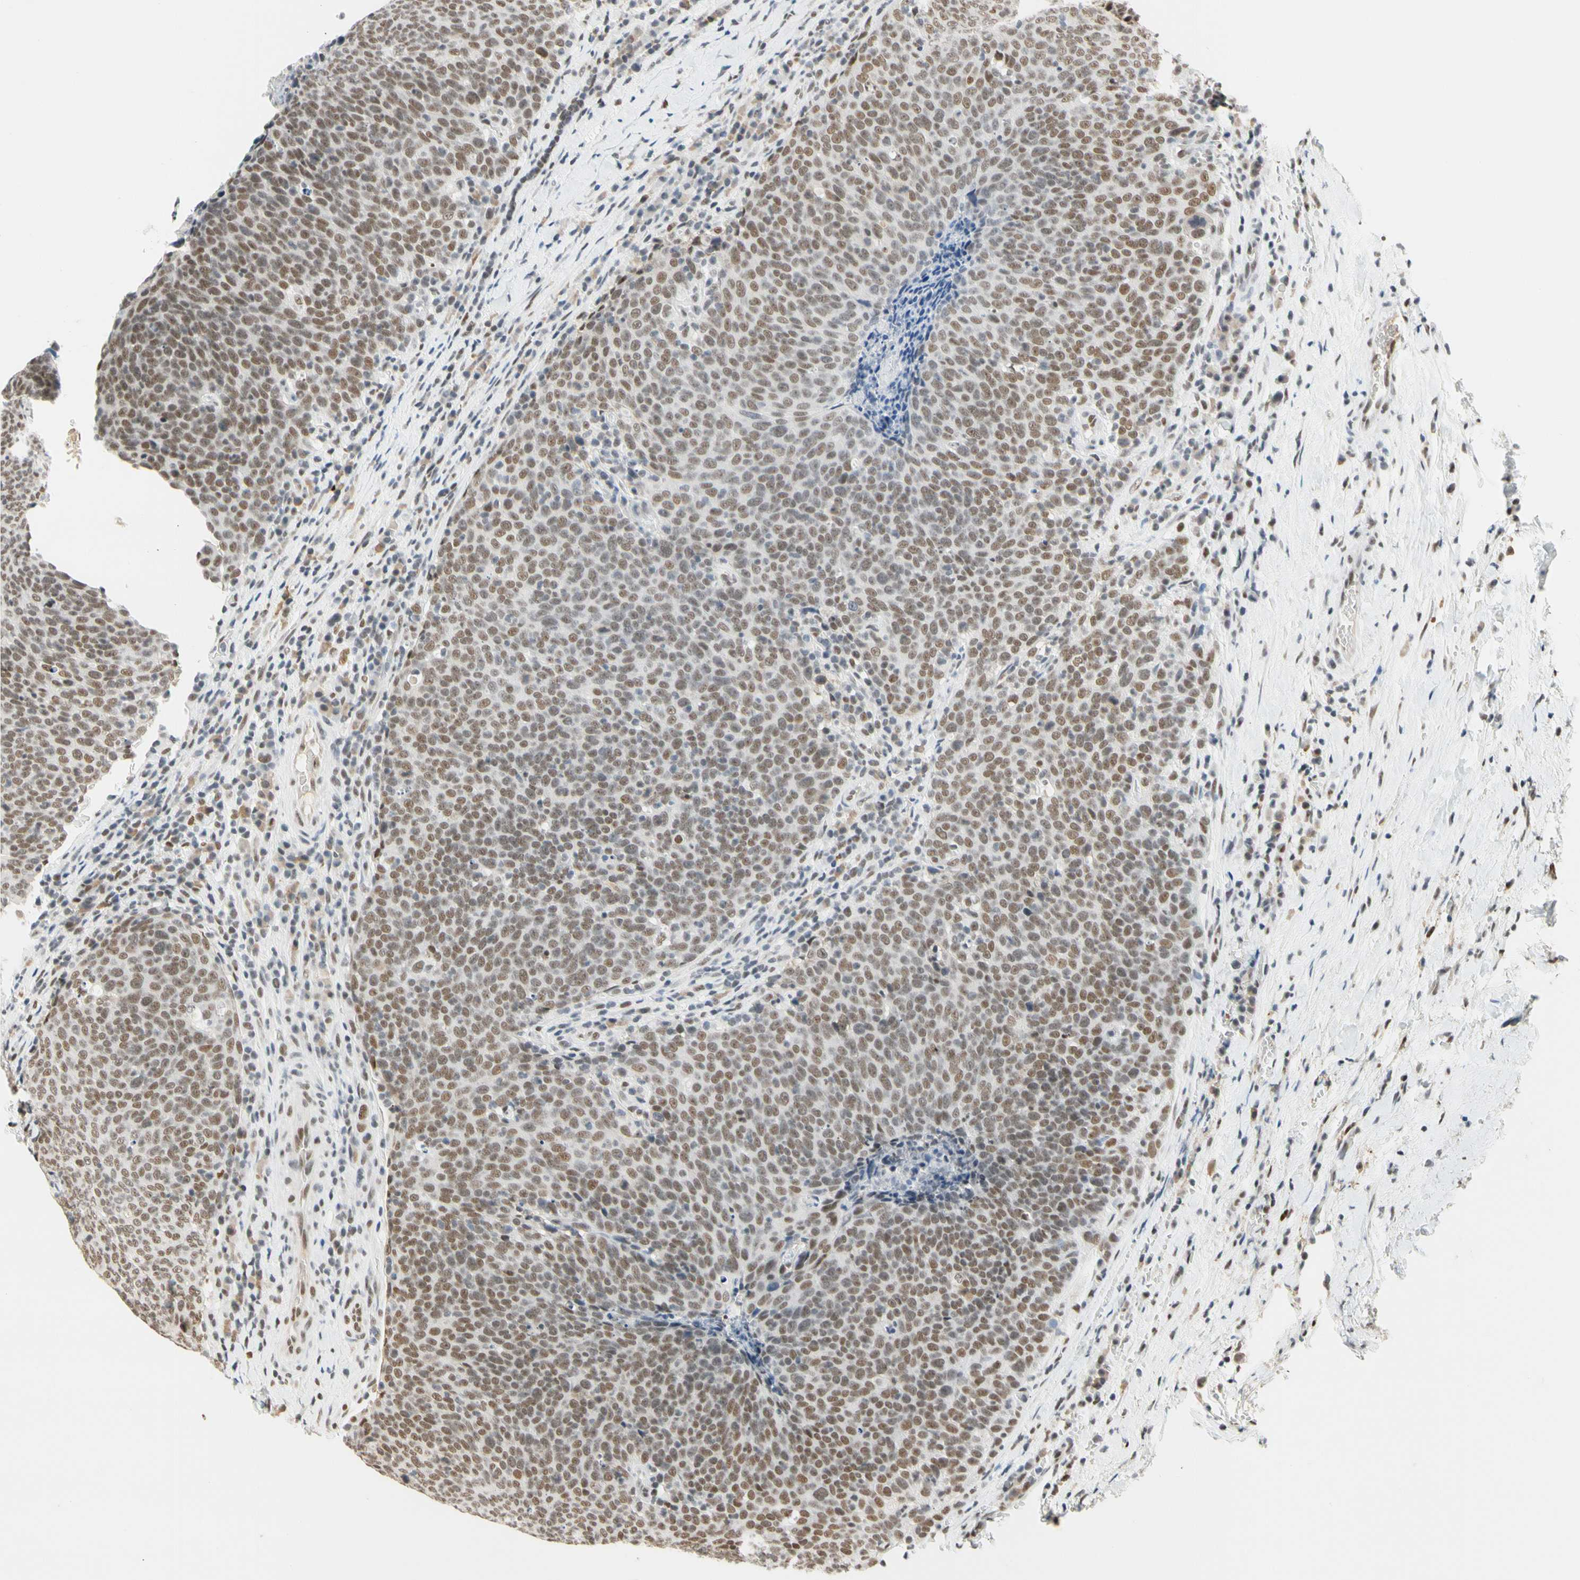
{"staining": {"intensity": "moderate", "quantity": ">75%", "location": "nuclear"}, "tissue": "head and neck cancer", "cell_type": "Tumor cells", "image_type": "cancer", "snomed": [{"axis": "morphology", "description": "Squamous cell carcinoma, NOS"}, {"axis": "morphology", "description": "Squamous cell carcinoma, metastatic, NOS"}, {"axis": "topography", "description": "Lymph node"}, {"axis": "topography", "description": "Head-Neck"}], "caption": "Immunohistochemistry (IHC) photomicrograph of head and neck cancer (squamous cell carcinoma) stained for a protein (brown), which shows medium levels of moderate nuclear staining in about >75% of tumor cells.", "gene": "ZSCAN16", "patient": {"sex": "male", "age": 62}}